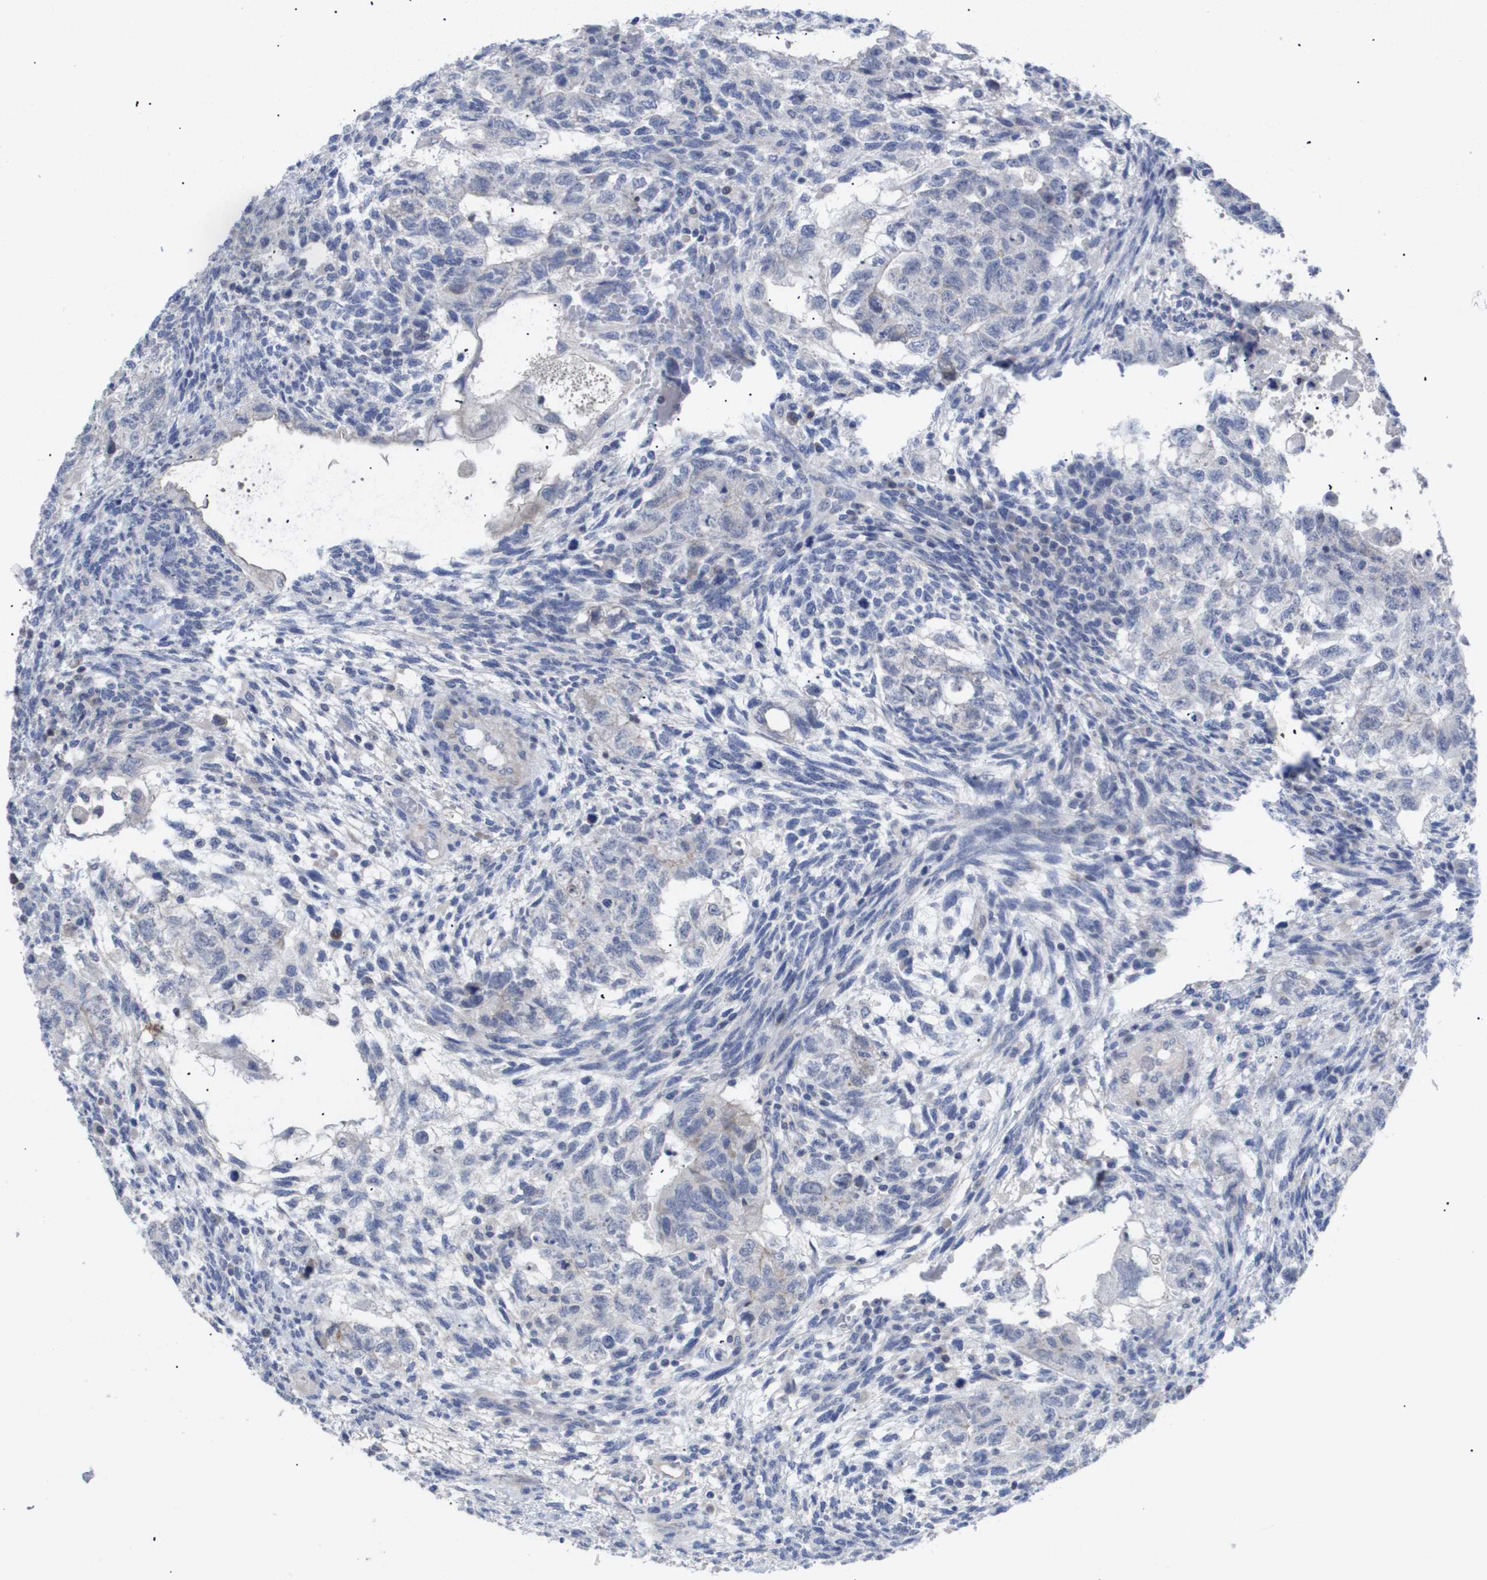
{"staining": {"intensity": "negative", "quantity": "none", "location": "none"}, "tissue": "testis cancer", "cell_type": "Tumor cells", "image_type": "cancer", "snomed": [{"axis": "morphology", "description": "Normal tissue, NOS"}, {"axis": "morphology", "description": "Carcinoma, Embryonal, NOS"}, {"axis": "topography", "description": "Testis"}], "caption": "Testis cancer (embryonal carcinoma) was stained to show a protein in brown. There is no significant staining in tumor cells.", "gene": "CAV3", "patient": {"sex": "male", "age": 36}}